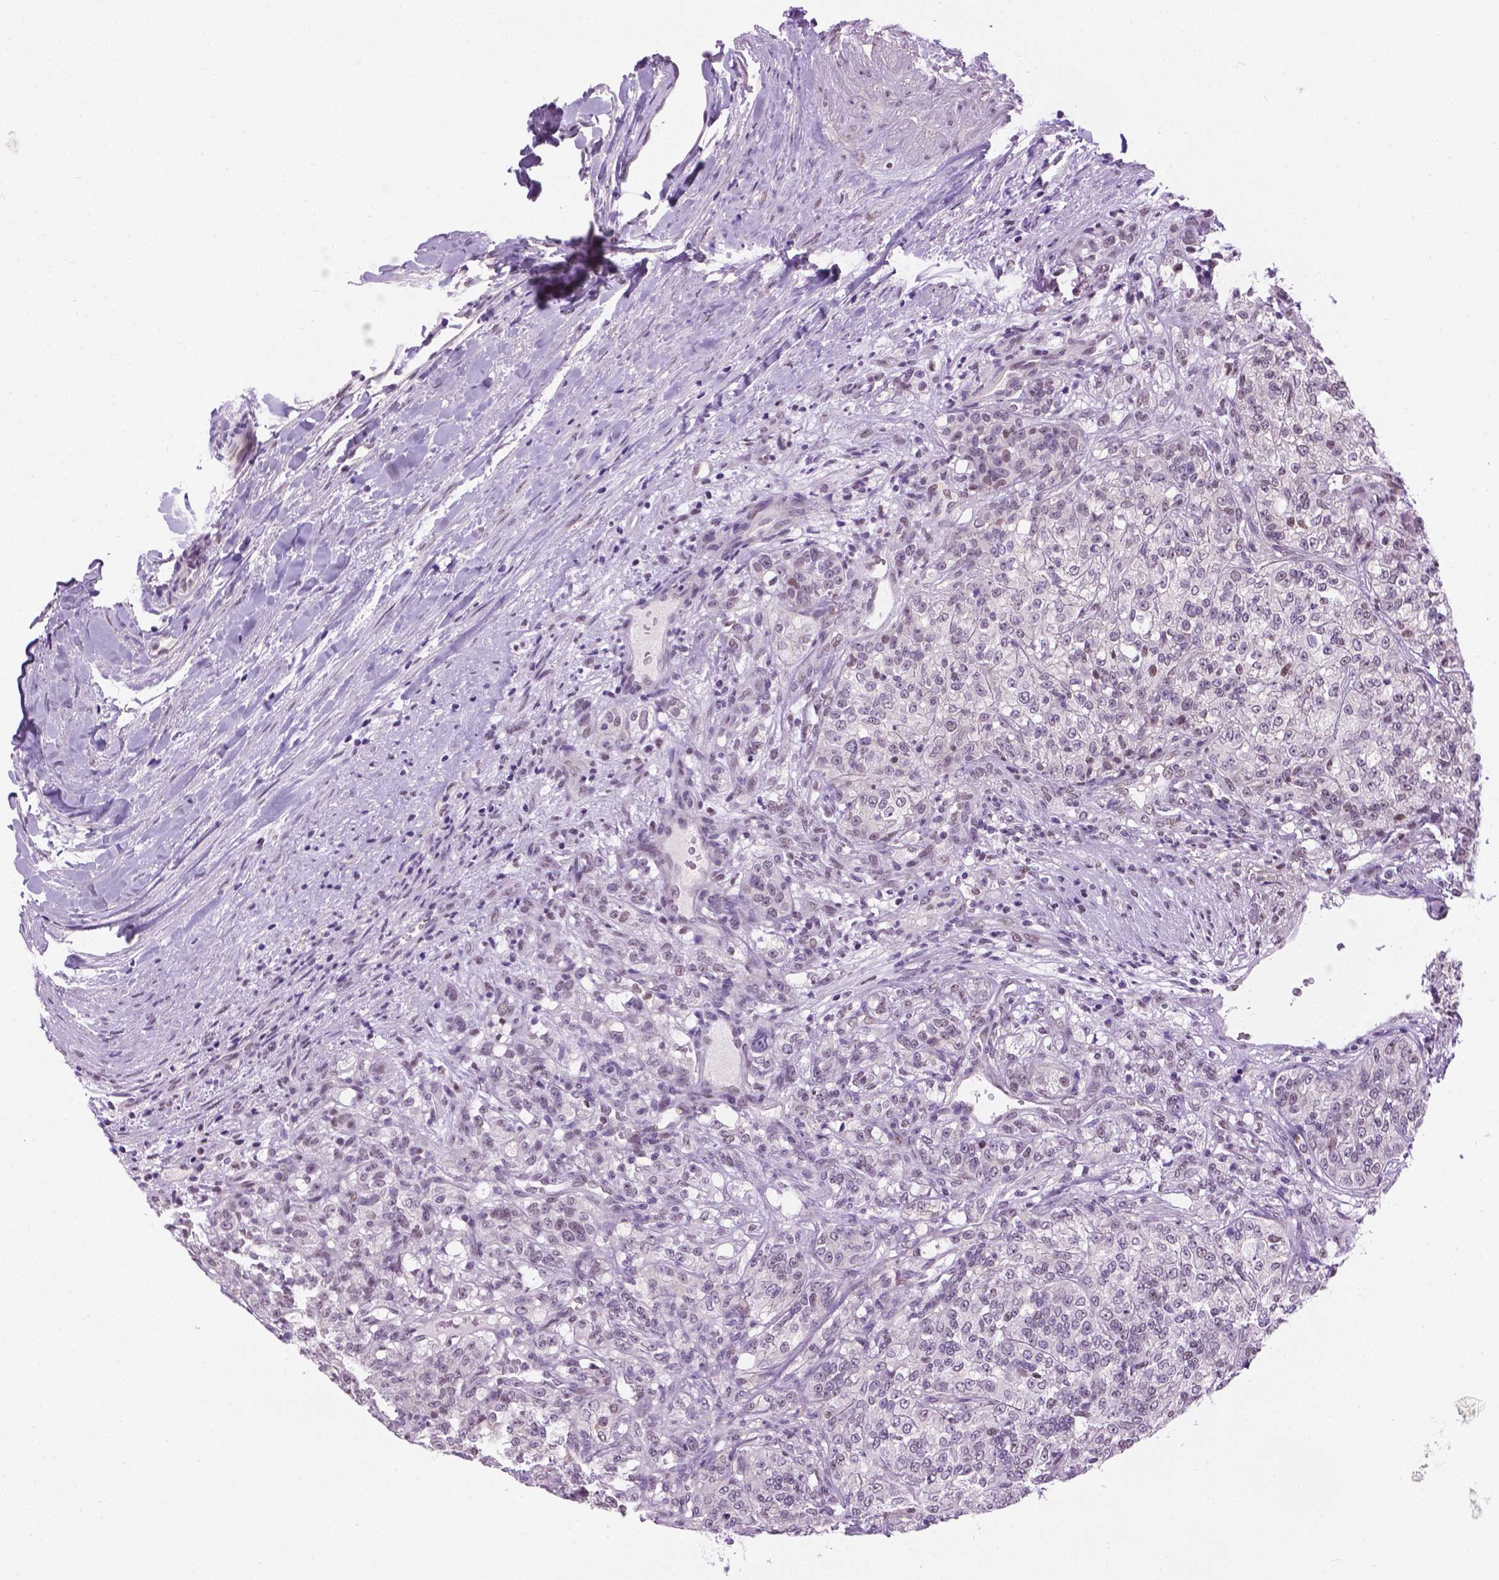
{"staining": {"intensity": "negative", "quantity": "none", "location": "none"}, "tissue": "renal cancer", "cell_type": "Tumor cells", "image_type": "cancer", "snomed": [{"axis": "morphology", "description": "Adenocarcinoma, NOS"}, {"axis": "topography", "description": "Kidney"}], "caption": "IHC of human renal cancer exhibits no expression in tumor cells.", "gene": "ABI2", "patient": {"sex": "female", "age": 63}}